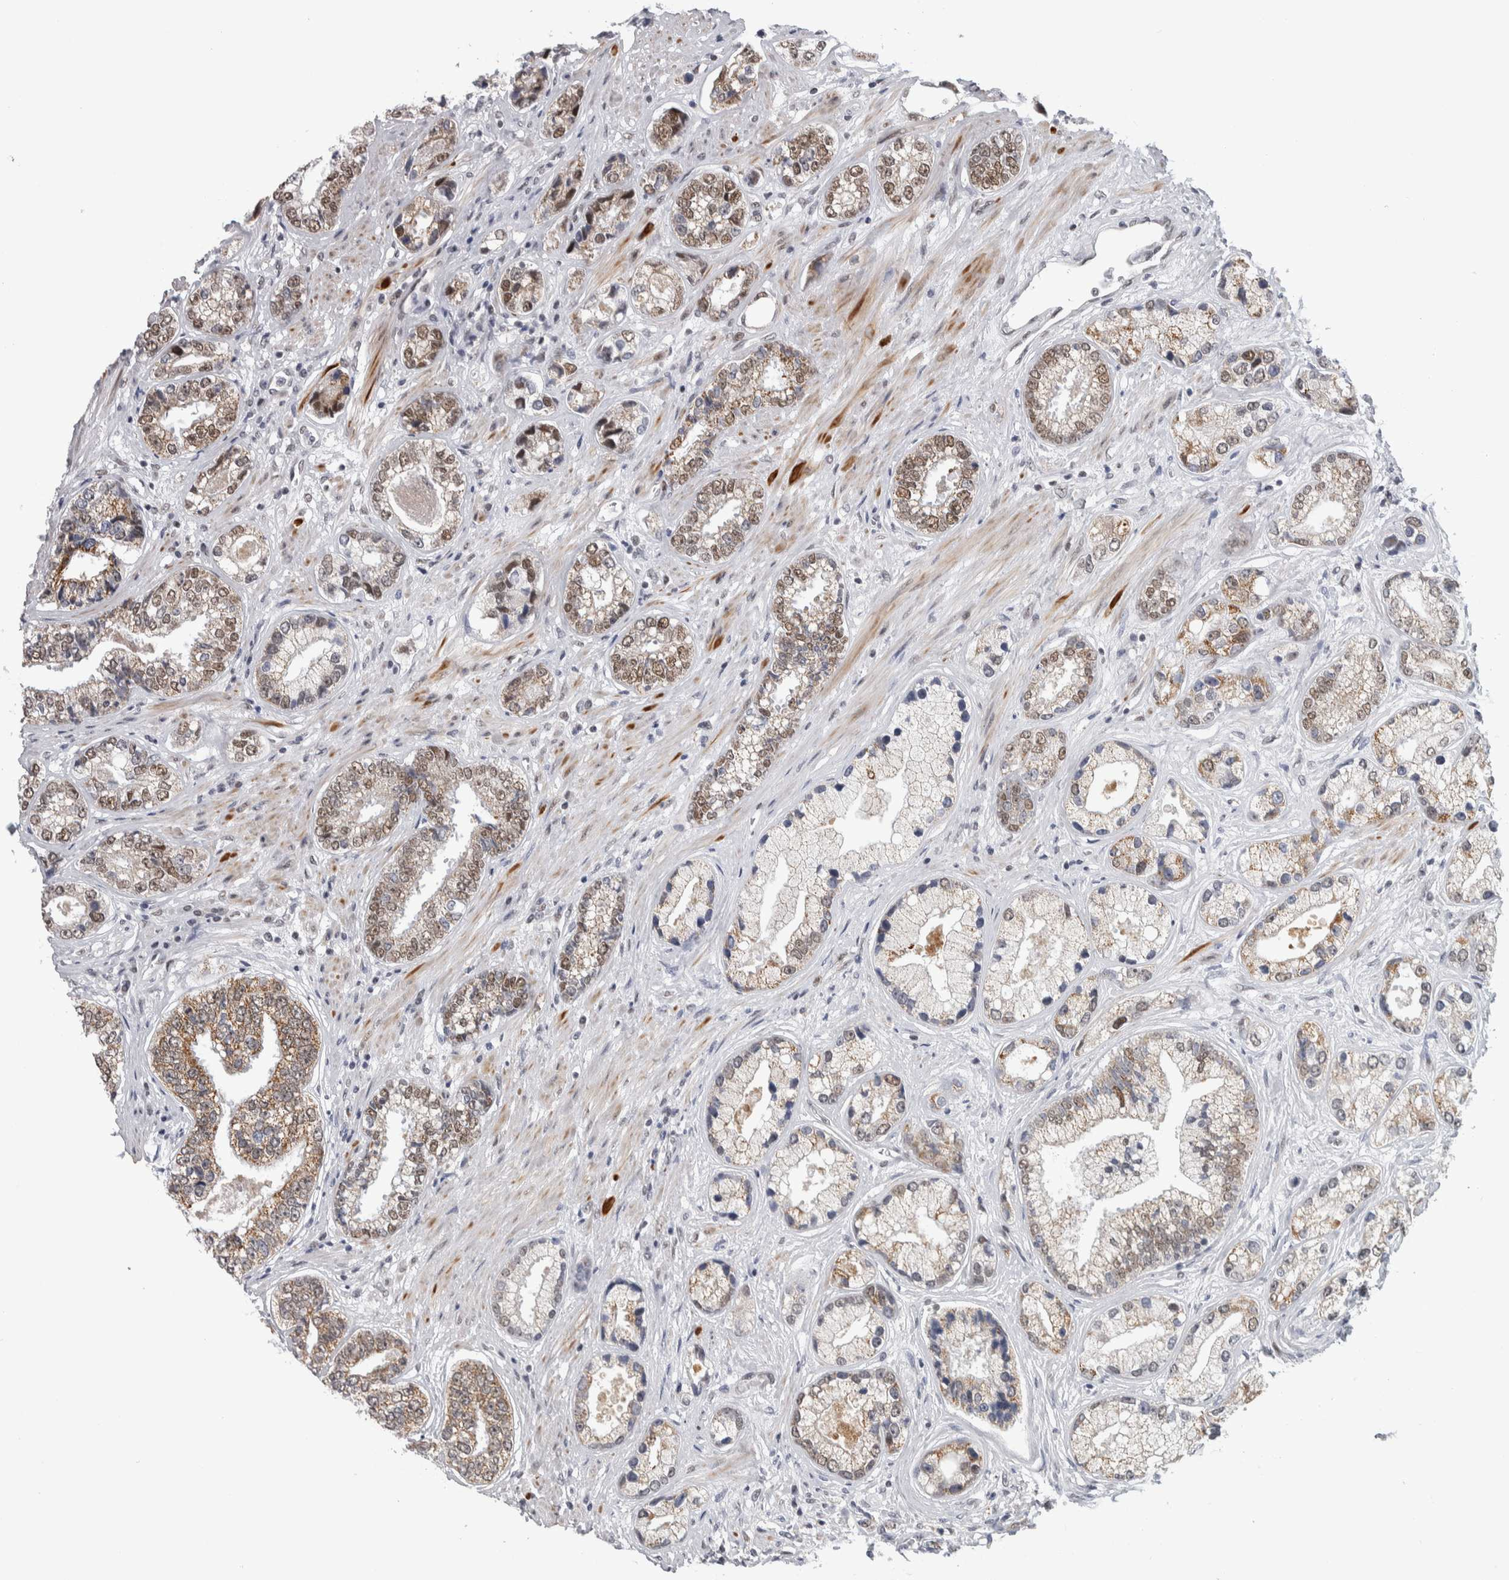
{"staining": {"intensity": "moderate", "quantity": ">75%", "location": "cytoplasmic/membranous,nuclear"}, "tissue": "prostate cancer", "cell_type": "Tumor cells", "image_type": "cancer", "snomed": [{"axis": "morphology", "description": "Adenocarcinoma, High grade"}, {"axis": "topography", "description": "Prostate"}], "caption": "Immunohistochemistry (DAB (3,3'-diaminobenzidine)) staining of high-grade adenocarcinoma (prostate) reveals moderate cytoplasmic/membranous and nuclear protein expression in about >75% of tumor cells. Immunohistochemistry stains the protein in brown and the nuclei are stained blue.", "gene": "HEXIM2", "patient": {"sex": "male", "age": 61}}